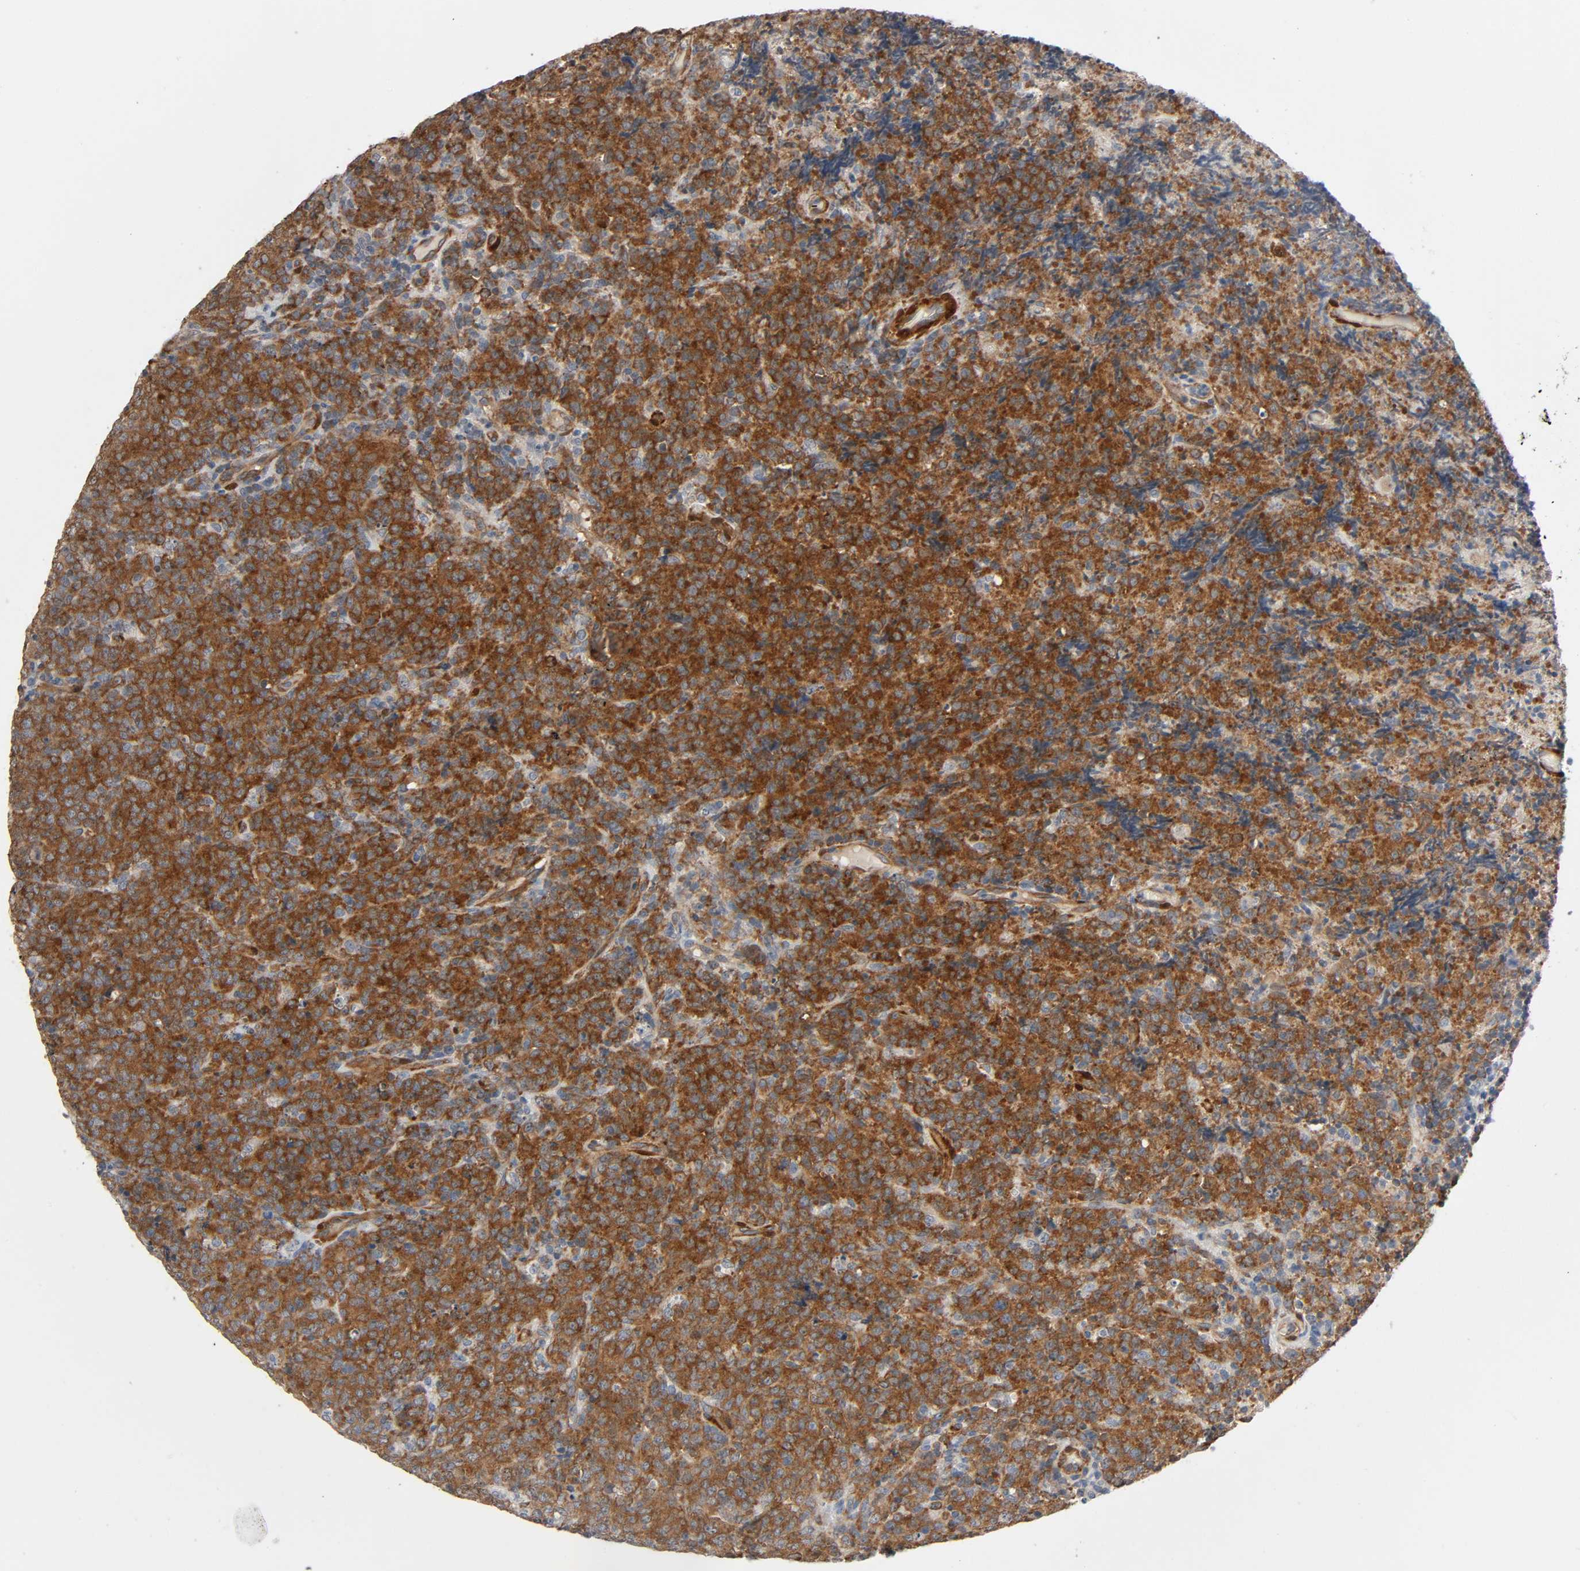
{"staining": {"intensity": "strong", "quantity": ">75%", "location": "cytoplasmic/membranous"}, "tissue": "lymphoma", "cell_type": "Tumor cells", "image_type": "cancer", "snomed": [{"axis": "morphology", "description": "Malignant lymphoma, non-Hodgkin's type, High grade"}, {"axis": "topography", "description": "Tonsil"}], "caption": "Immunohistochemistry (IHC) of lymphoma displays high levels of strong cytoplasmic/membranous positivity in about >75% of tumor cells.", "gene": "PTK2", "patient": {"sex": "female", "age": 36}}